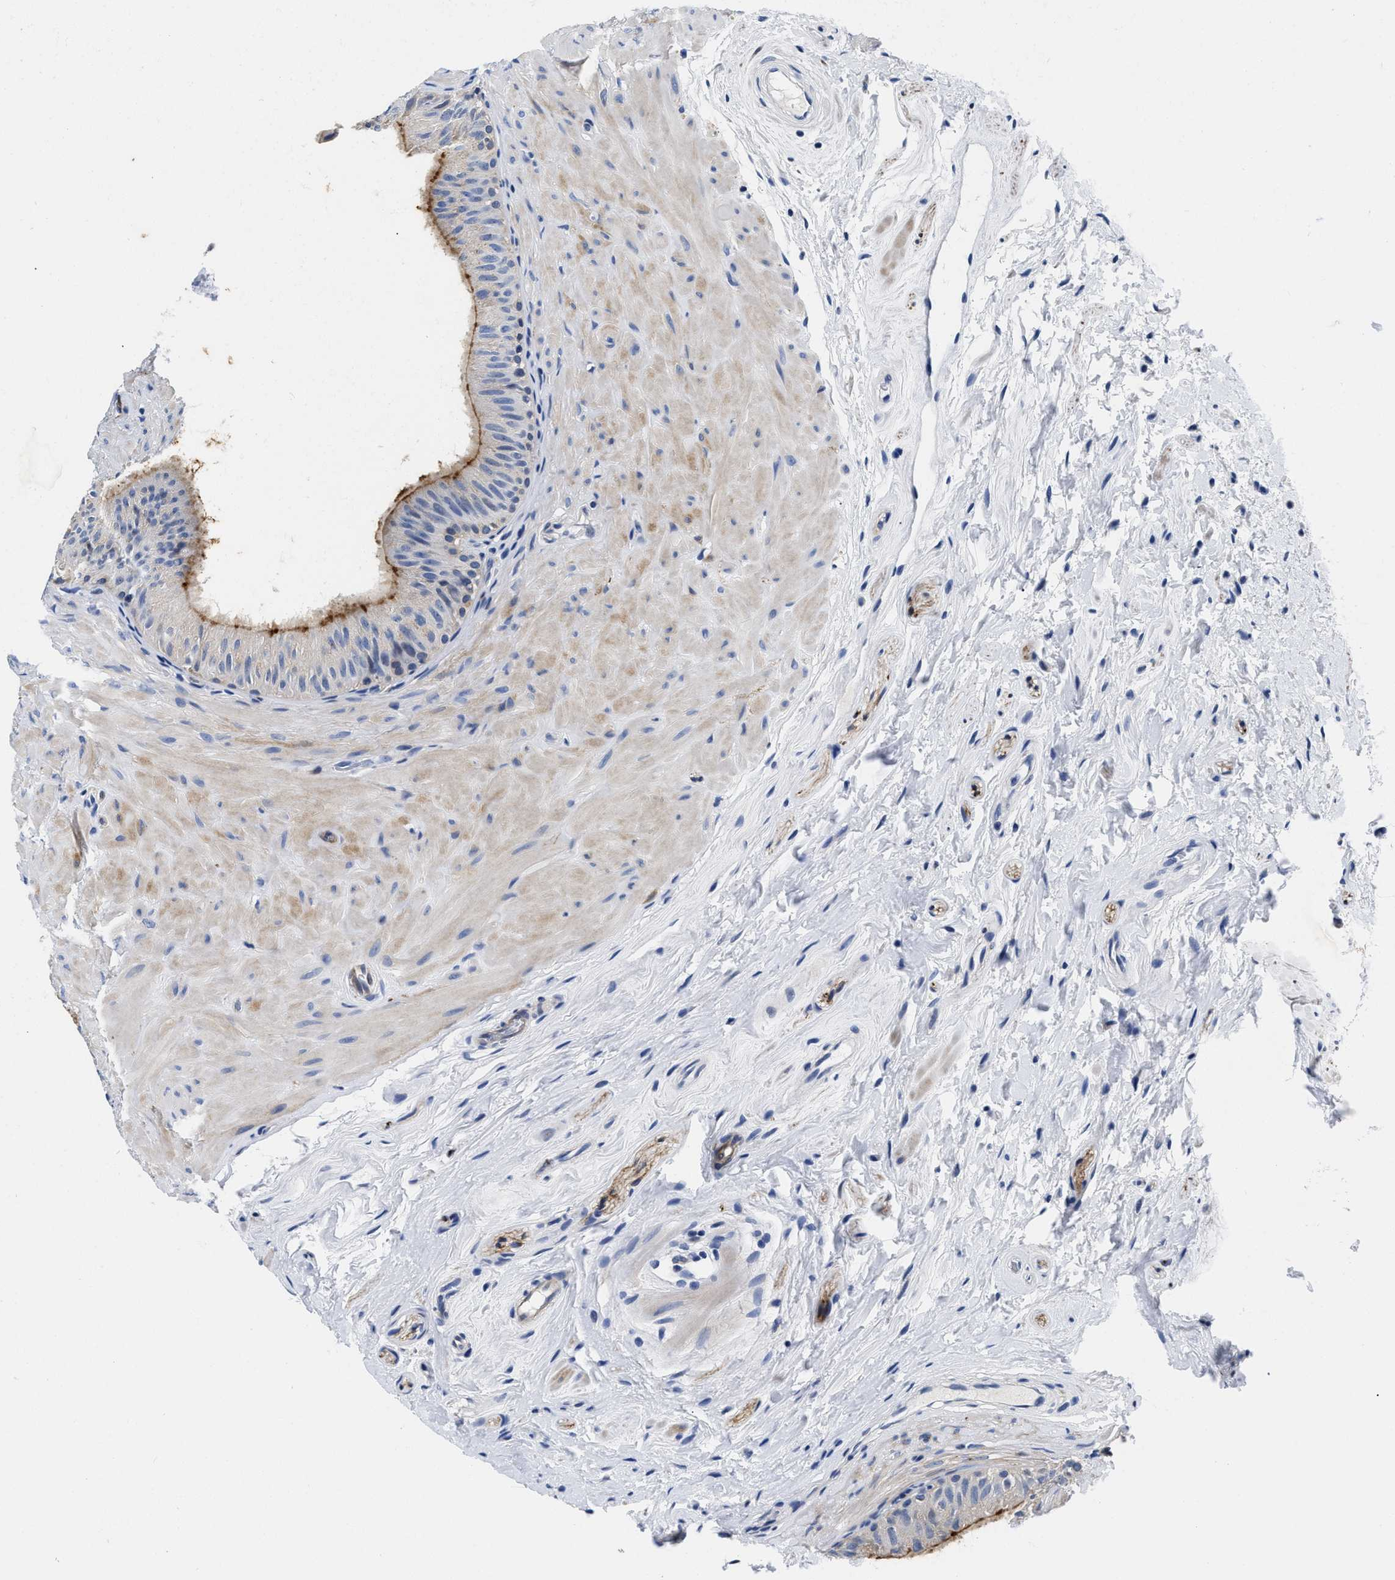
{"staining": {"intensity": "moderate", "quantity": "<25%", "location": "cytoplasmic/membranous"}, "tissue": "epididymis", "cell_type": "Glandular cells", "image_type": "normal", "snomed": [{"axis": "morphology", "description": "Normal tissue, NOS"}, {"axis": "topography", "description": "Epididymis"}], "caption": "Human epididymis stained with a brown dye exhibits moderate cytoplasmic/membranous positive positivity in approximately <25% of glandular cells.", "gene": "SLC35F1", "patient": {"sex": "male", "age": 34}}